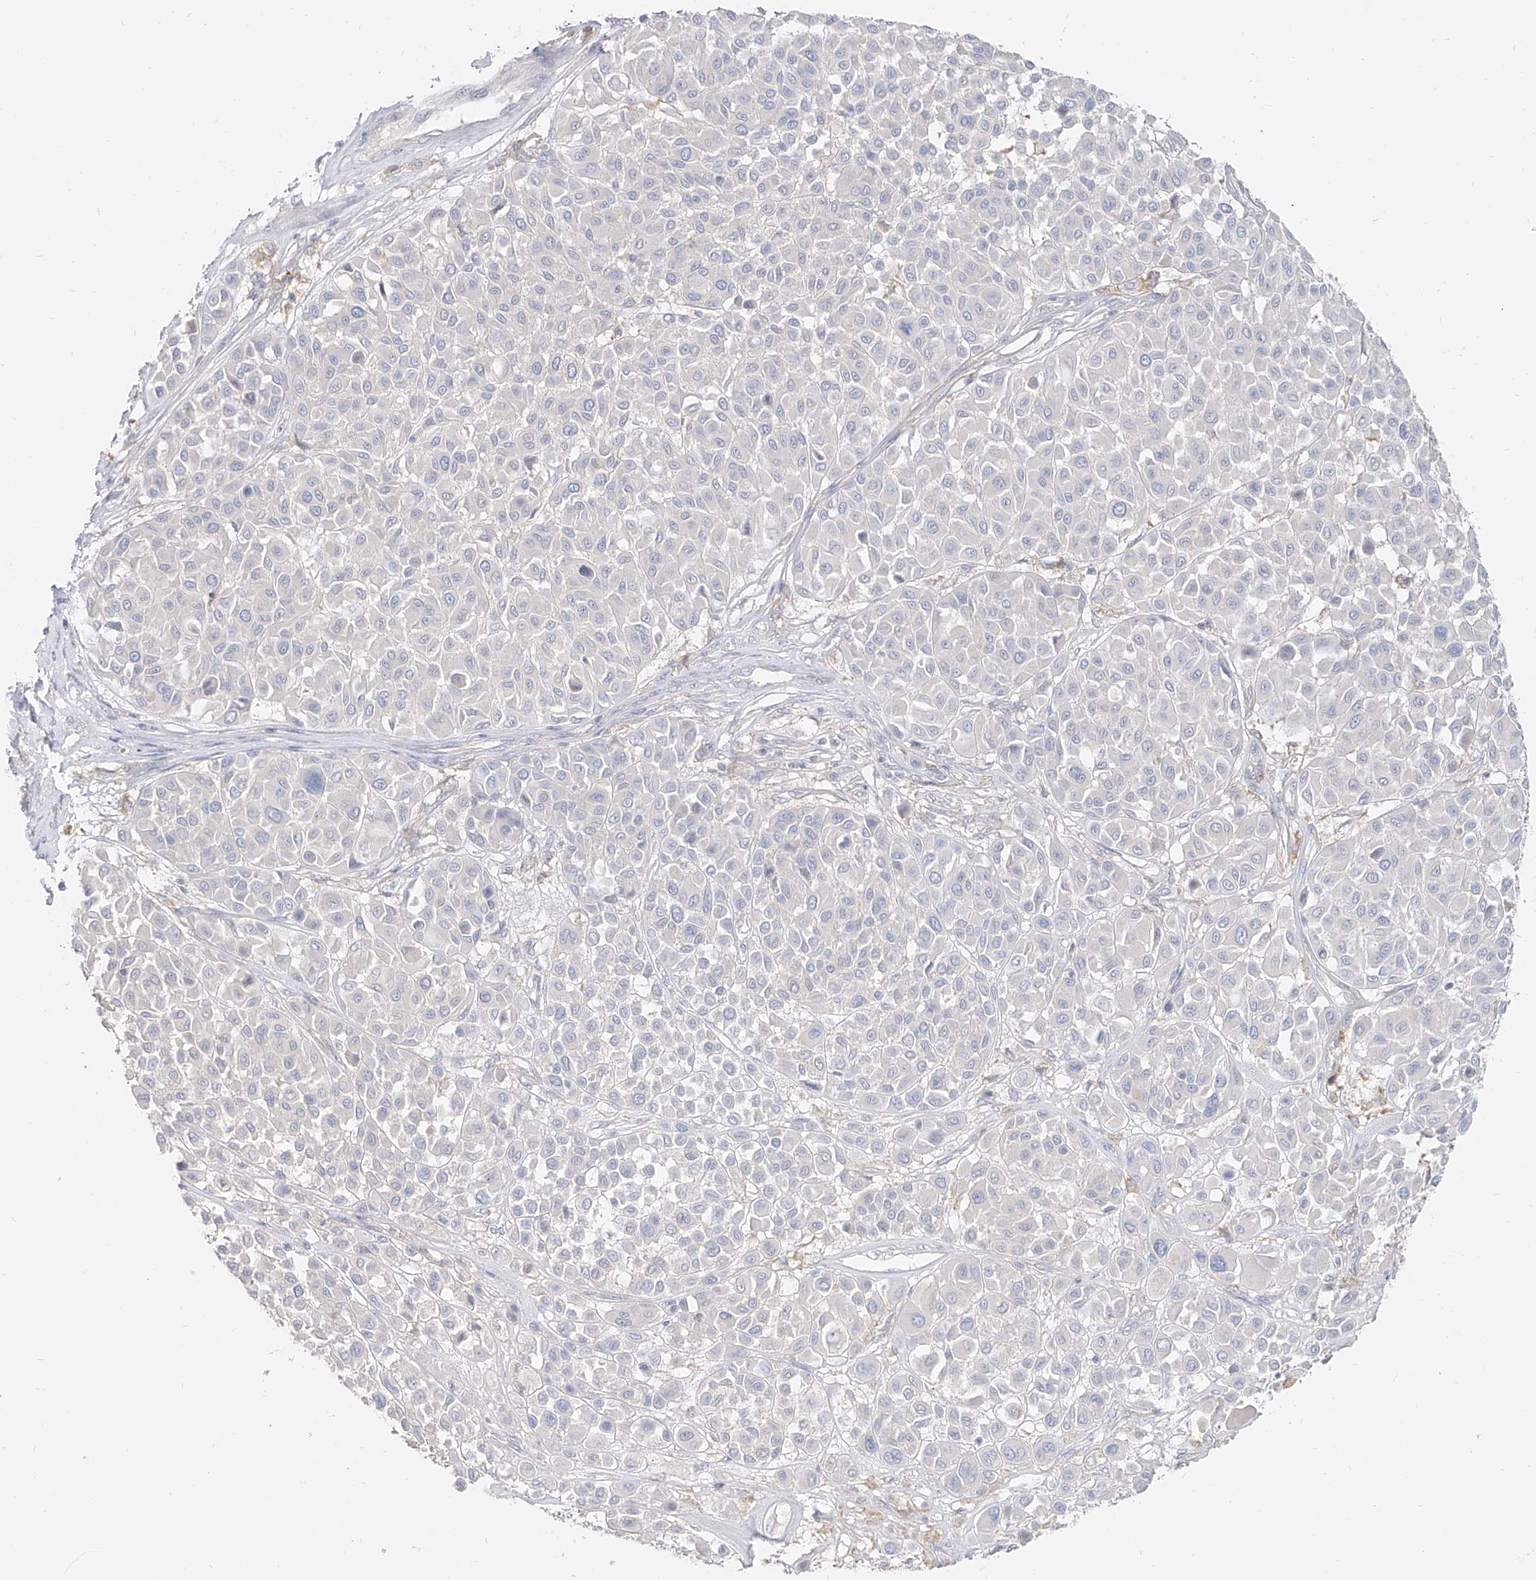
{"staining": {"intensity": "negative", "quantity": "none", "location": "none"}, "tissue": "melanoma", "cell_type": "Tumor cells", "image_type": "cancer", "snomed": [{"axis": "morphology", "description": "Malignant melanoma, Metastatic site"}, {"axis": "topography", "description": "Soft tissue"}], "caption": "Tumor cells are negative for protein expression in human melanoma.", "gene": "RBFOX3", "patient": {"sex": "male", "age": 41}}